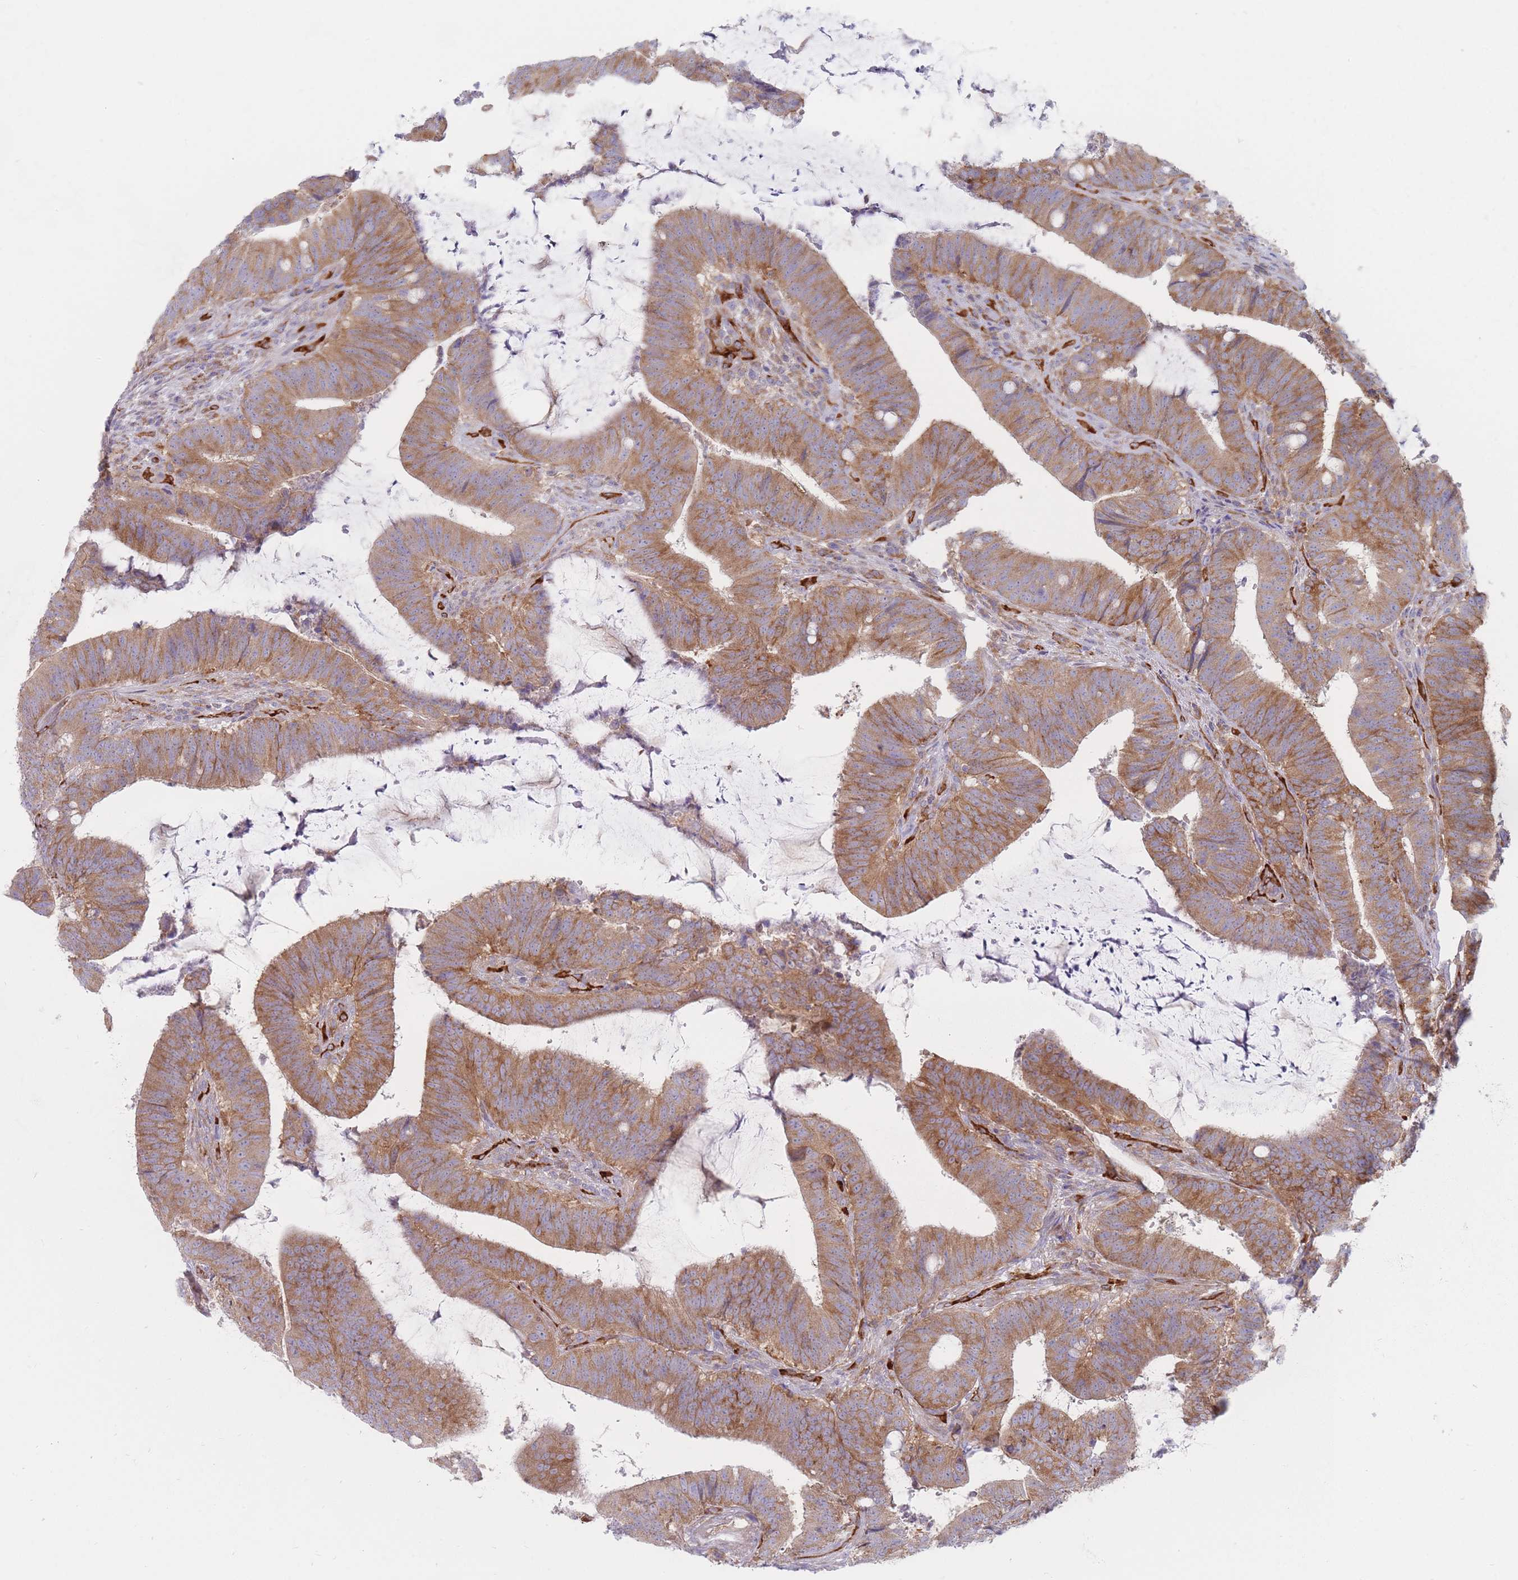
{"staining": {"intensity": "moderate", "quantity": ">75%", "location": "cytoplasmic/membranous"}, "tissue": "colorectal cancer", "cell_type": "Tumor cells", "image_type": "cancer", "snomed": [{"axis": "morphology", "description": "Adenocarcinoma, NOS"}, {"axis": "topography", "description": "Colon"}], "caption": "Moderate cytoplasmic/membranous expression is seen in approximately >75% of tumor cells in colorectal adenocarcinoma. (IHC, brightfield microscopy, high magnification).", "gene": "MAP1S", "patient": {"sex": "female", "age": 43}}